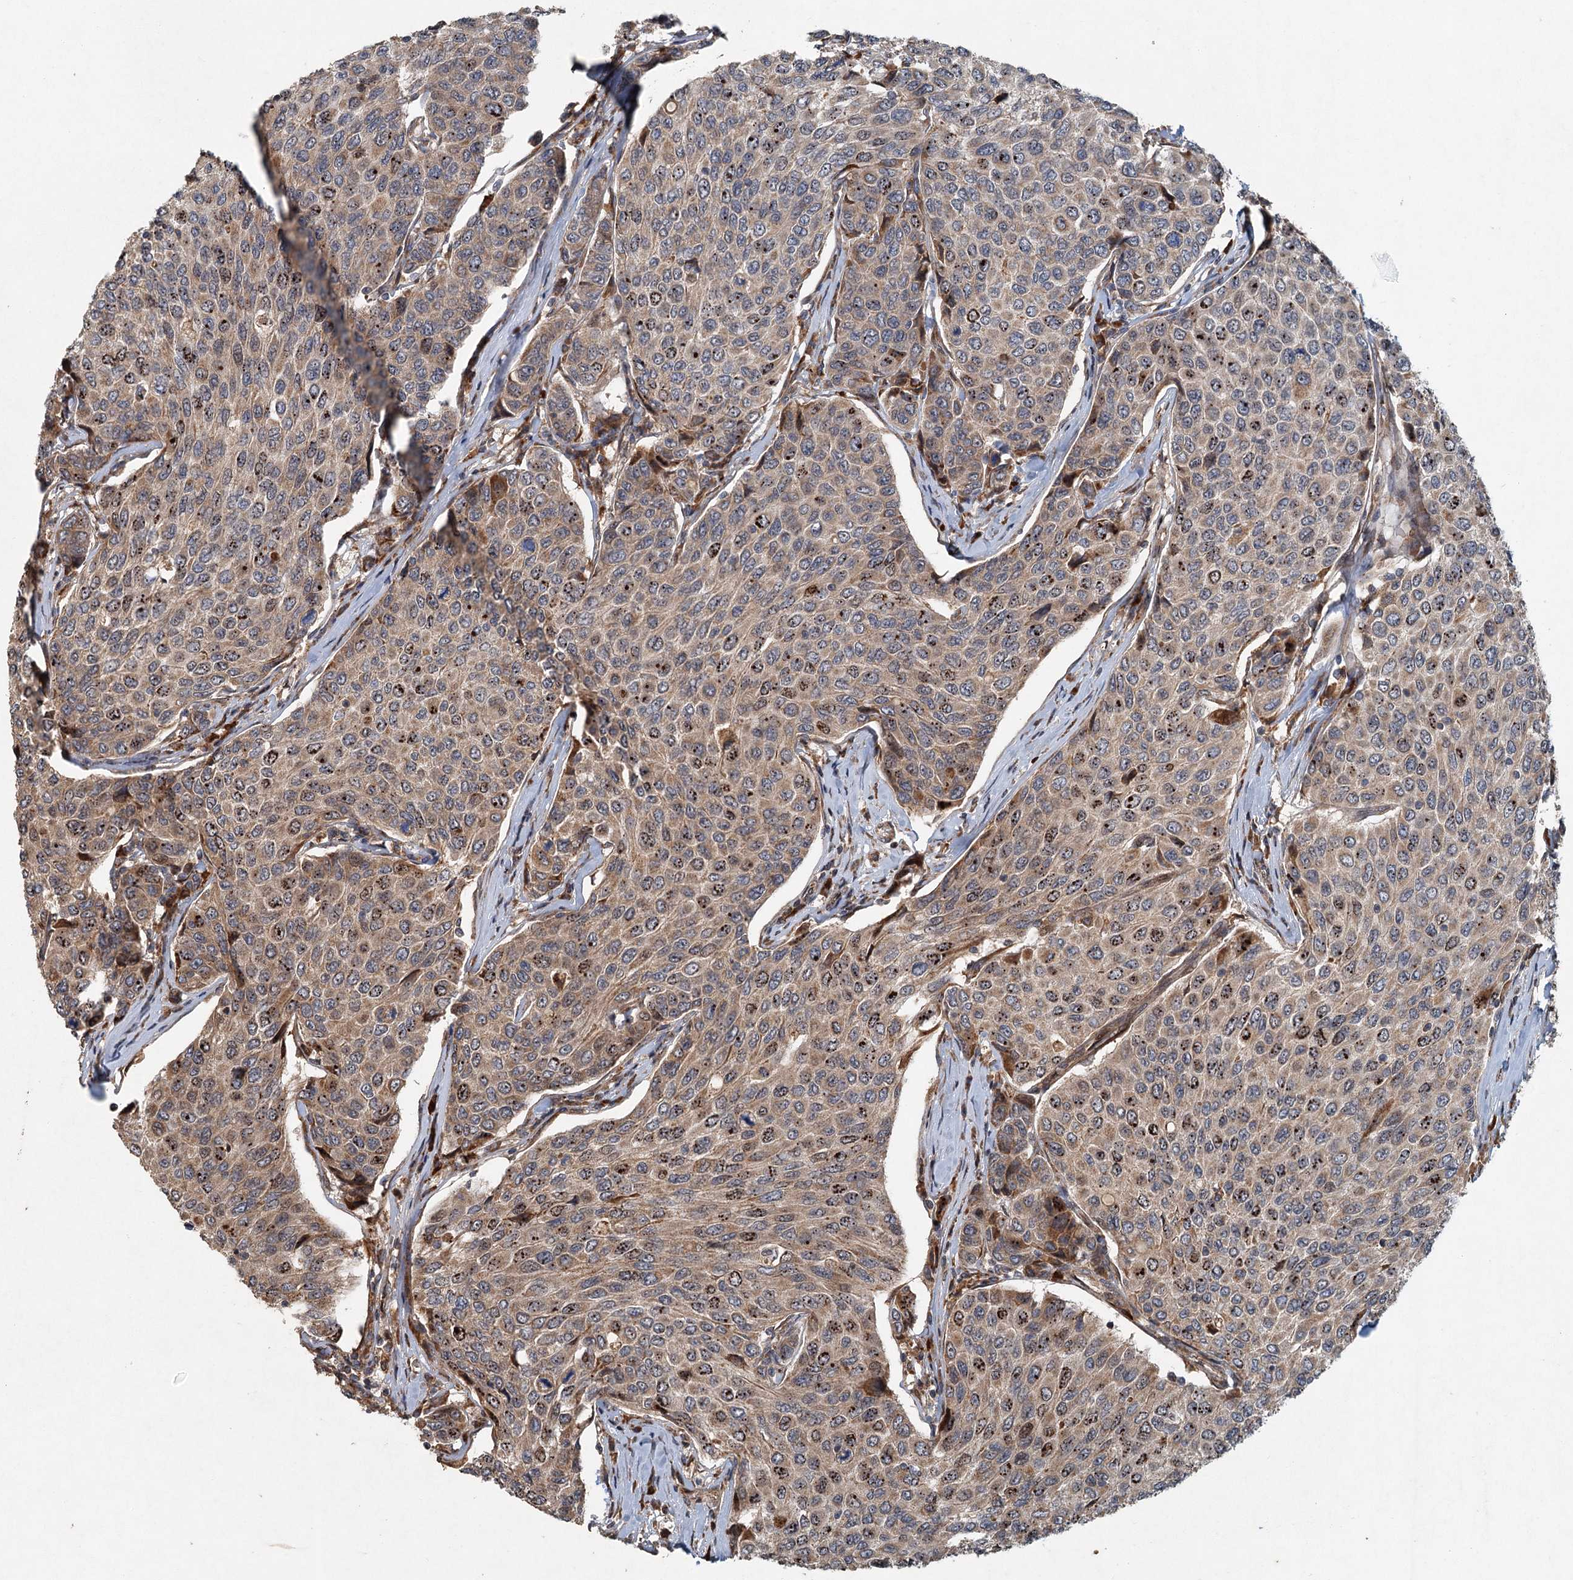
{"staining": {"intensity": "moderate", "quantity": ">75%", "location": "cytoplasmic/membranous,nuclear"}, "tissue": "breast cancer", "cell_type": "Tumor cells", "image_type": "cancer", "snomed": [{"axis": "morphology", "description": "Duct carcinoma"}, {"axis": "topography", "description": "Breast"}], "caption": "Immunohistochemistry (IHC) (DAB) staining of human breast cancer shows moderate cytoplasmic/membranous and nuclear protein expression in approximately >75% of tumor cells.", "gene": "SRPX2", "patient": {"sex": "female", "age": 55}}